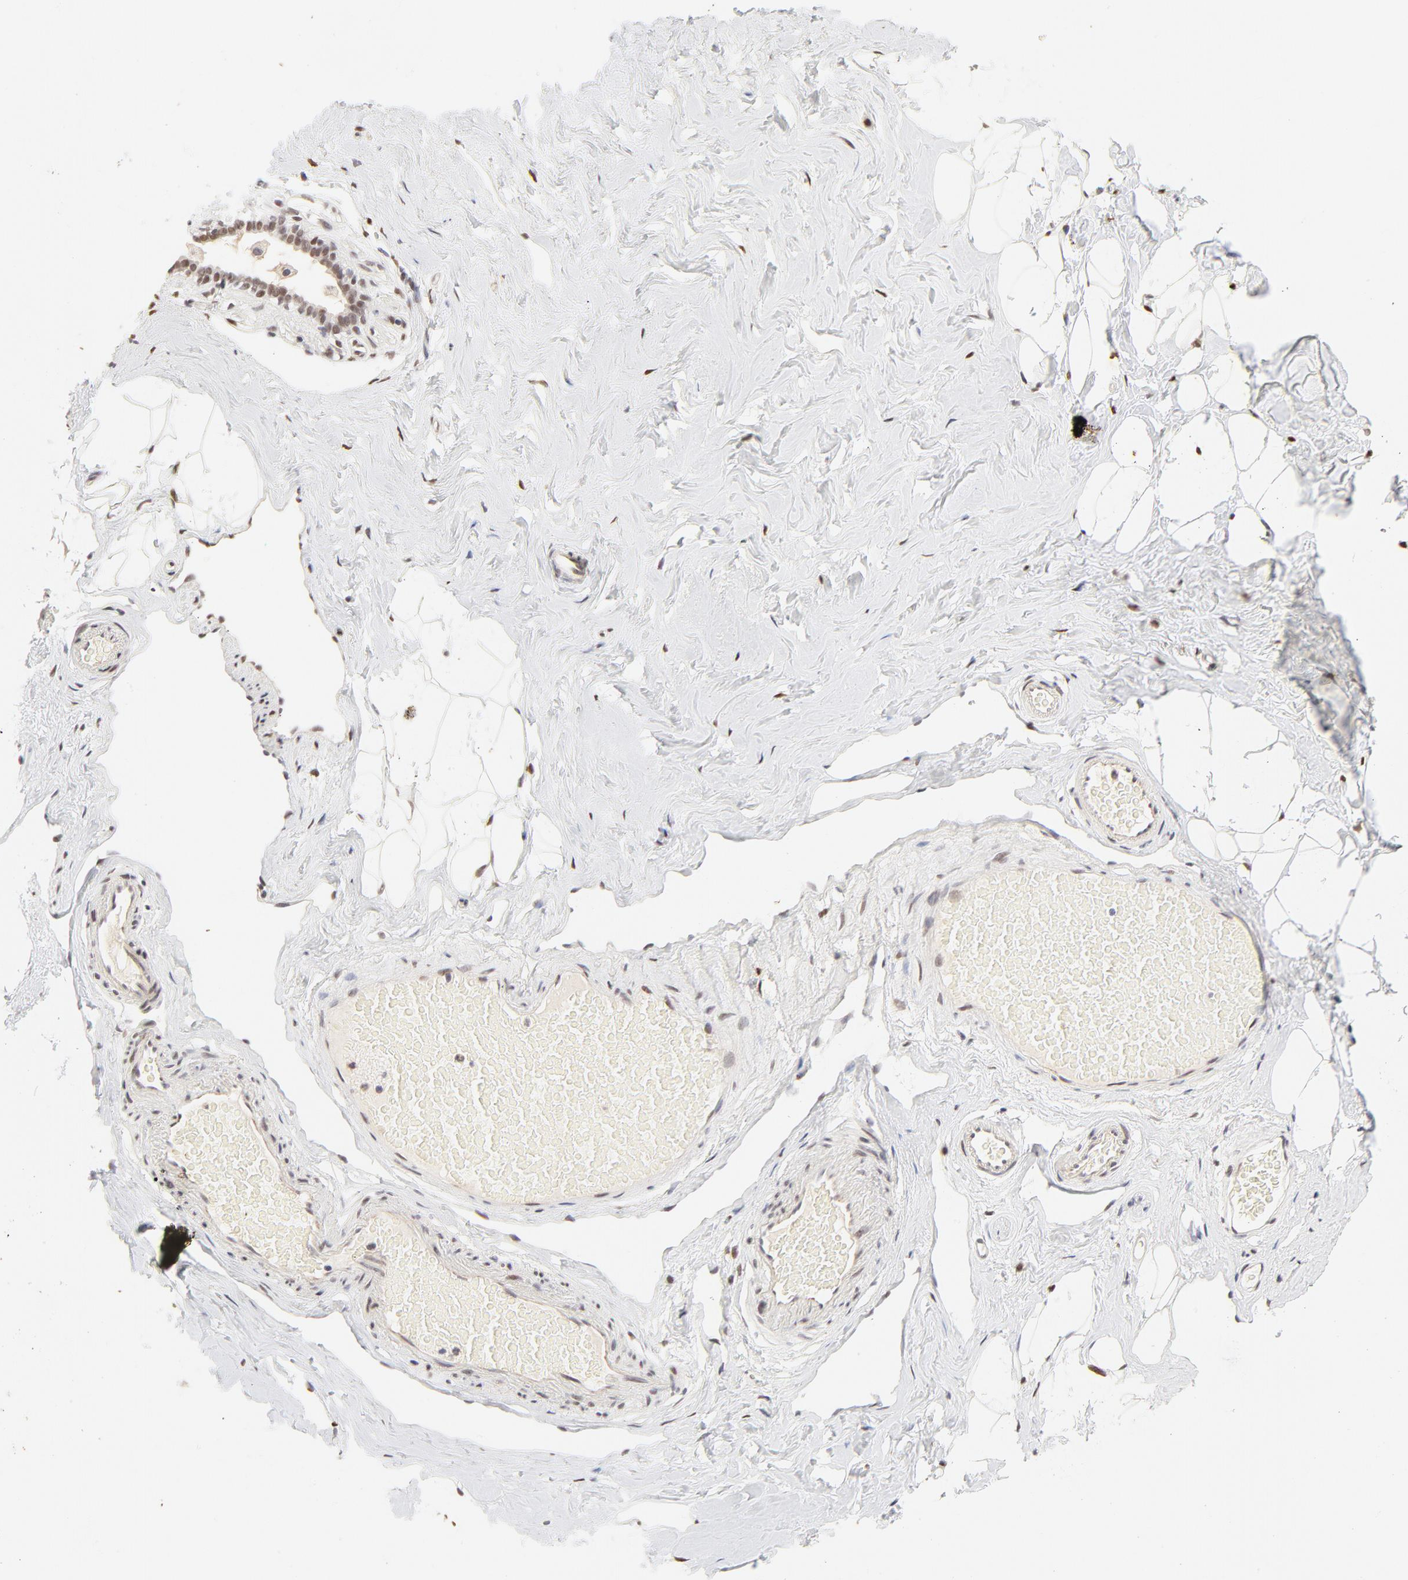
{"staining": {"intensity": "moderate", "quantity": ">75%", "location": "nuclear"}, "tissue": "breast", "cell_type": "Adipocytes", "image_type": "normal", "snomed": [{"axis": "morphology", "description": "Normal tissue, NOS"}, {"axis": "topography", "description": "Breast"}, {"axis": "topography", "description": "Soft tissue"}], "caption": "Brown immunohistochemical staining in benign human breast shows moderate nuclear staining in approximately >75% of adipocytes. (brown staining indicates protein expression, while blue staining denotes nuclei).", "gene": "PBX1", "patient": {"sex": "female", "age": 75}}